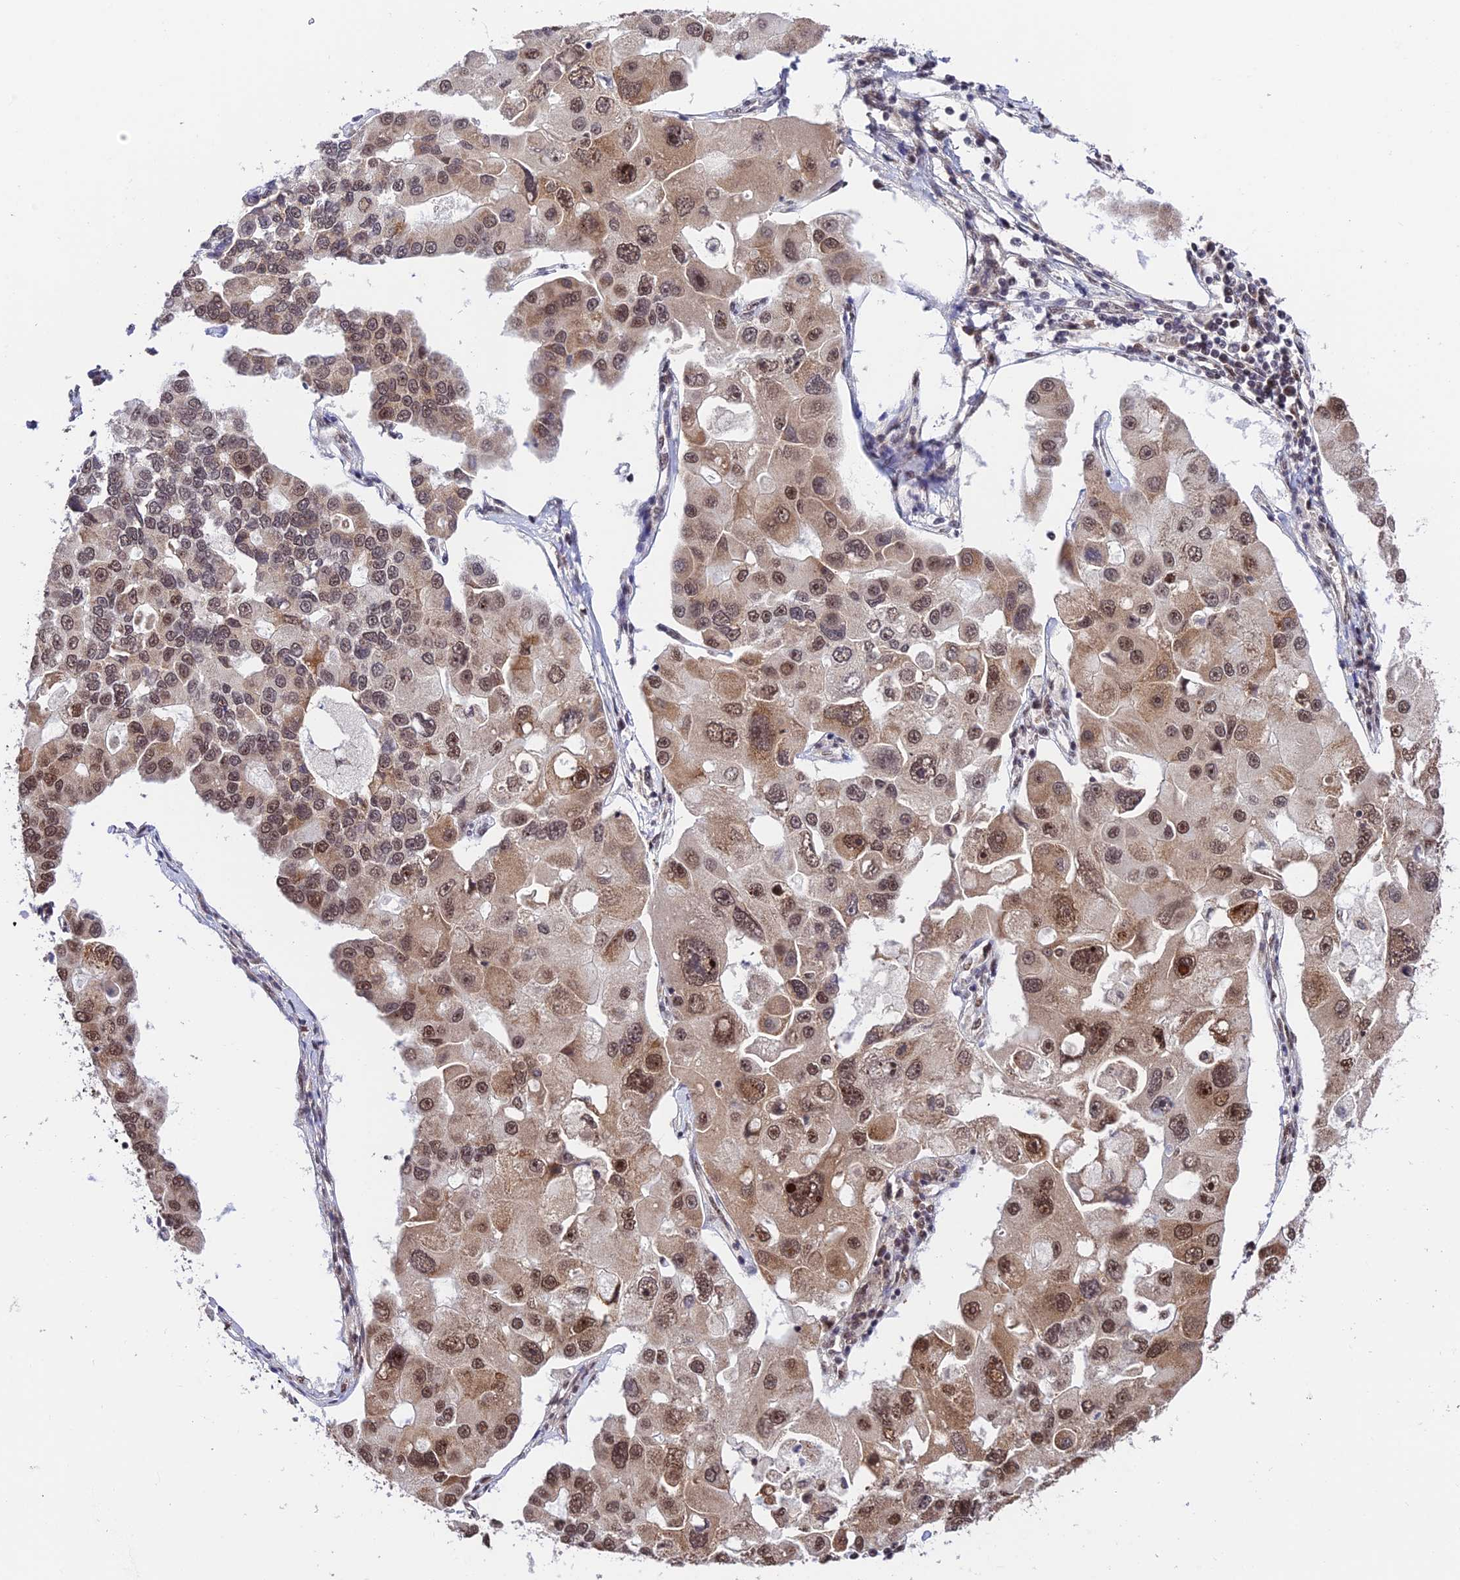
{"staining": {"intensity": "moderate", "quantity": ">75%", "location": "nuclear"}, "tissue": "lung cancer", "cell_type": "Tumor cells", "image_type": "cancer", "snomed": [{"axis": "morphology", "description": "Adenocarcinoma, NOS"}, {"axis": "topography", "description": "Lung"}], "caption": "This is an image of immunohistochemistry (IHC) staining of lung adenocarcinoma, which shows moderate staining in the nuclear of tumor cells.", "gene": "RBM42", "patient": {"sex": "female", "age": 54}}